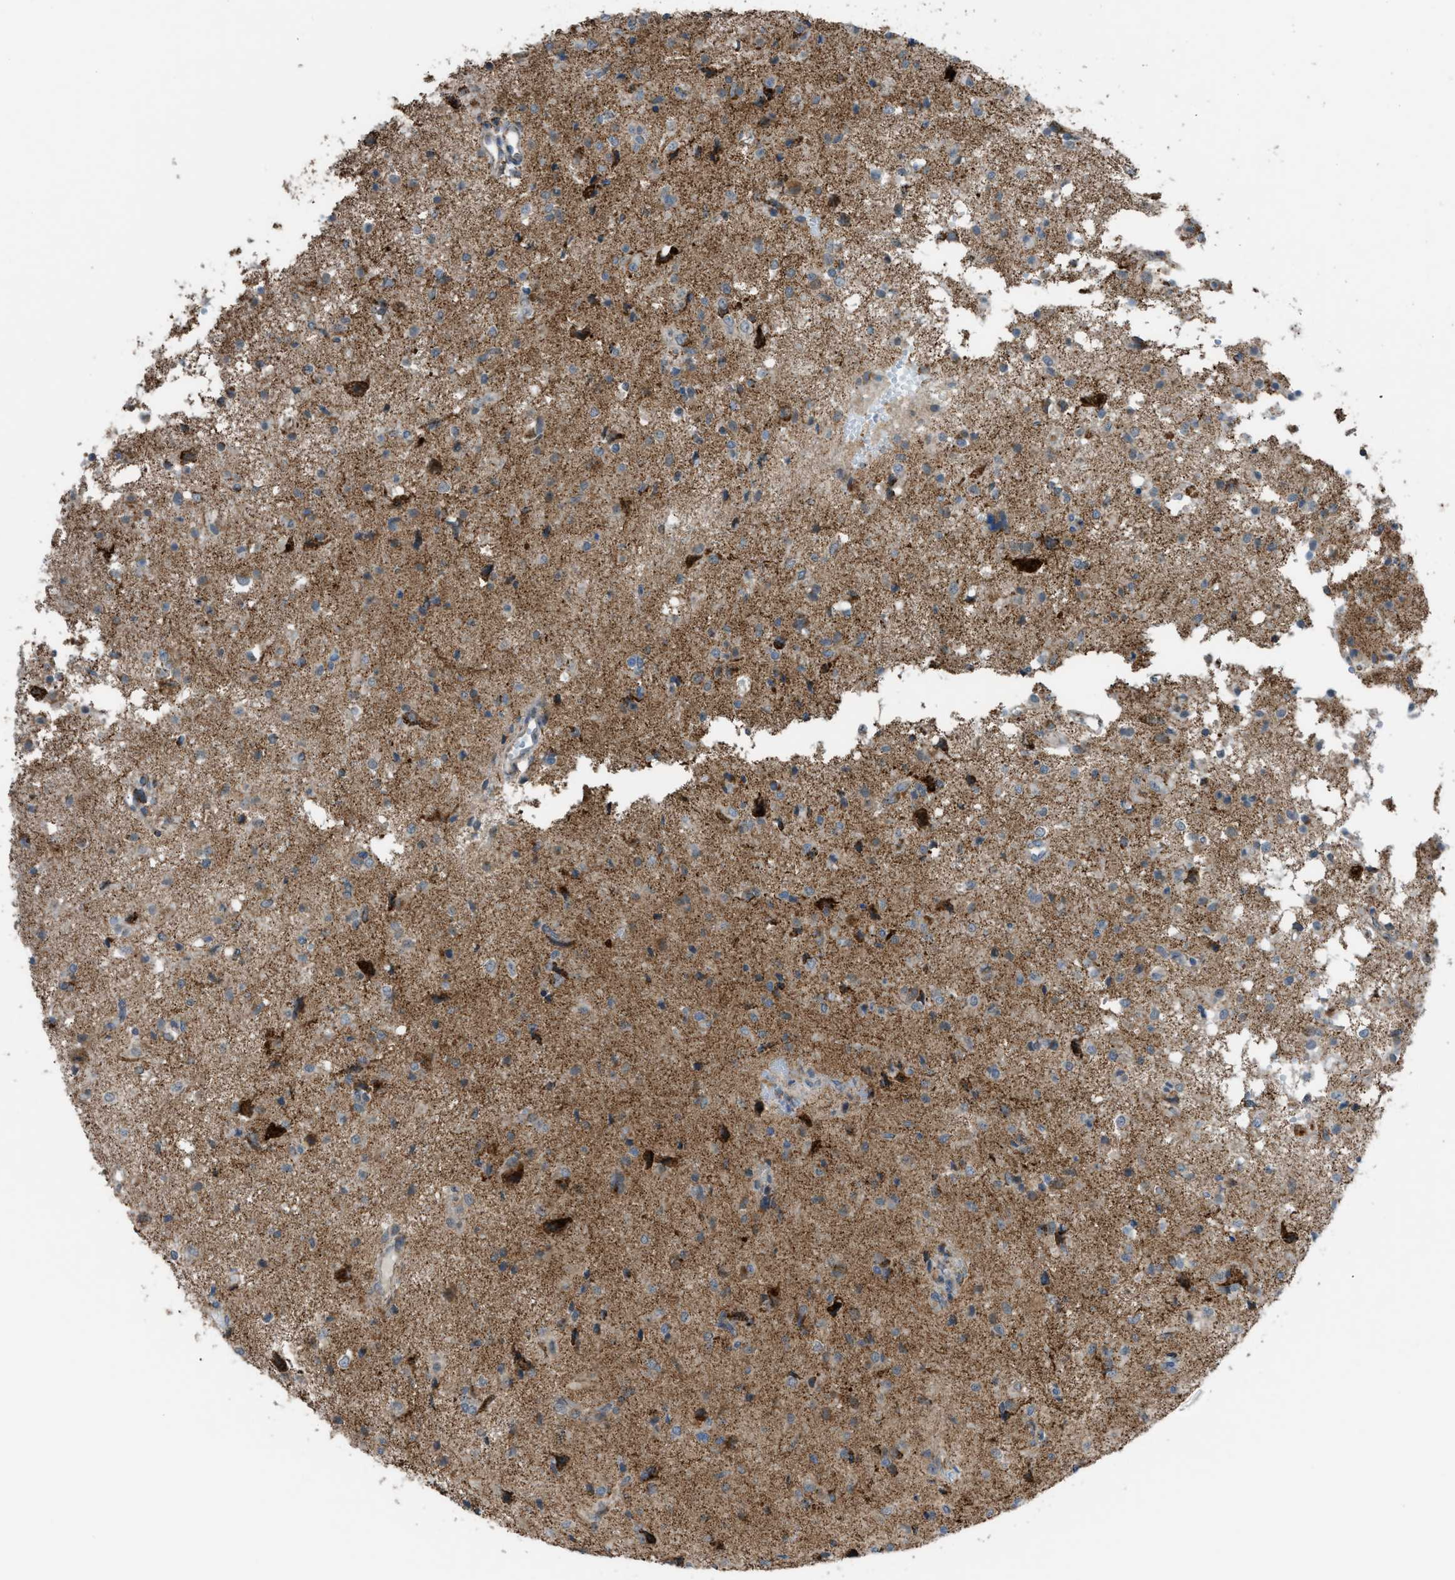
{"staining": {"intensity": "moderate", "quantity": "<25%", "location": "cytoplasmic/membranous"}, "tissue": "glioma", "cell_type": "Tumor cells", "image_type": "cancer", "snomed": [{"axis": "morphology", "description": "Glioma, malignant, High grade"}, {"axis": "topography", "description": "Brain"}], "caption": "A photomicrograph of malignant glioma (high-grade) stained for a protein reveals moderate cytoplasmic/membranous brown staining in tumor cells.", "gene": "SRM", "patient": {"sex": "female", "age": 59}}